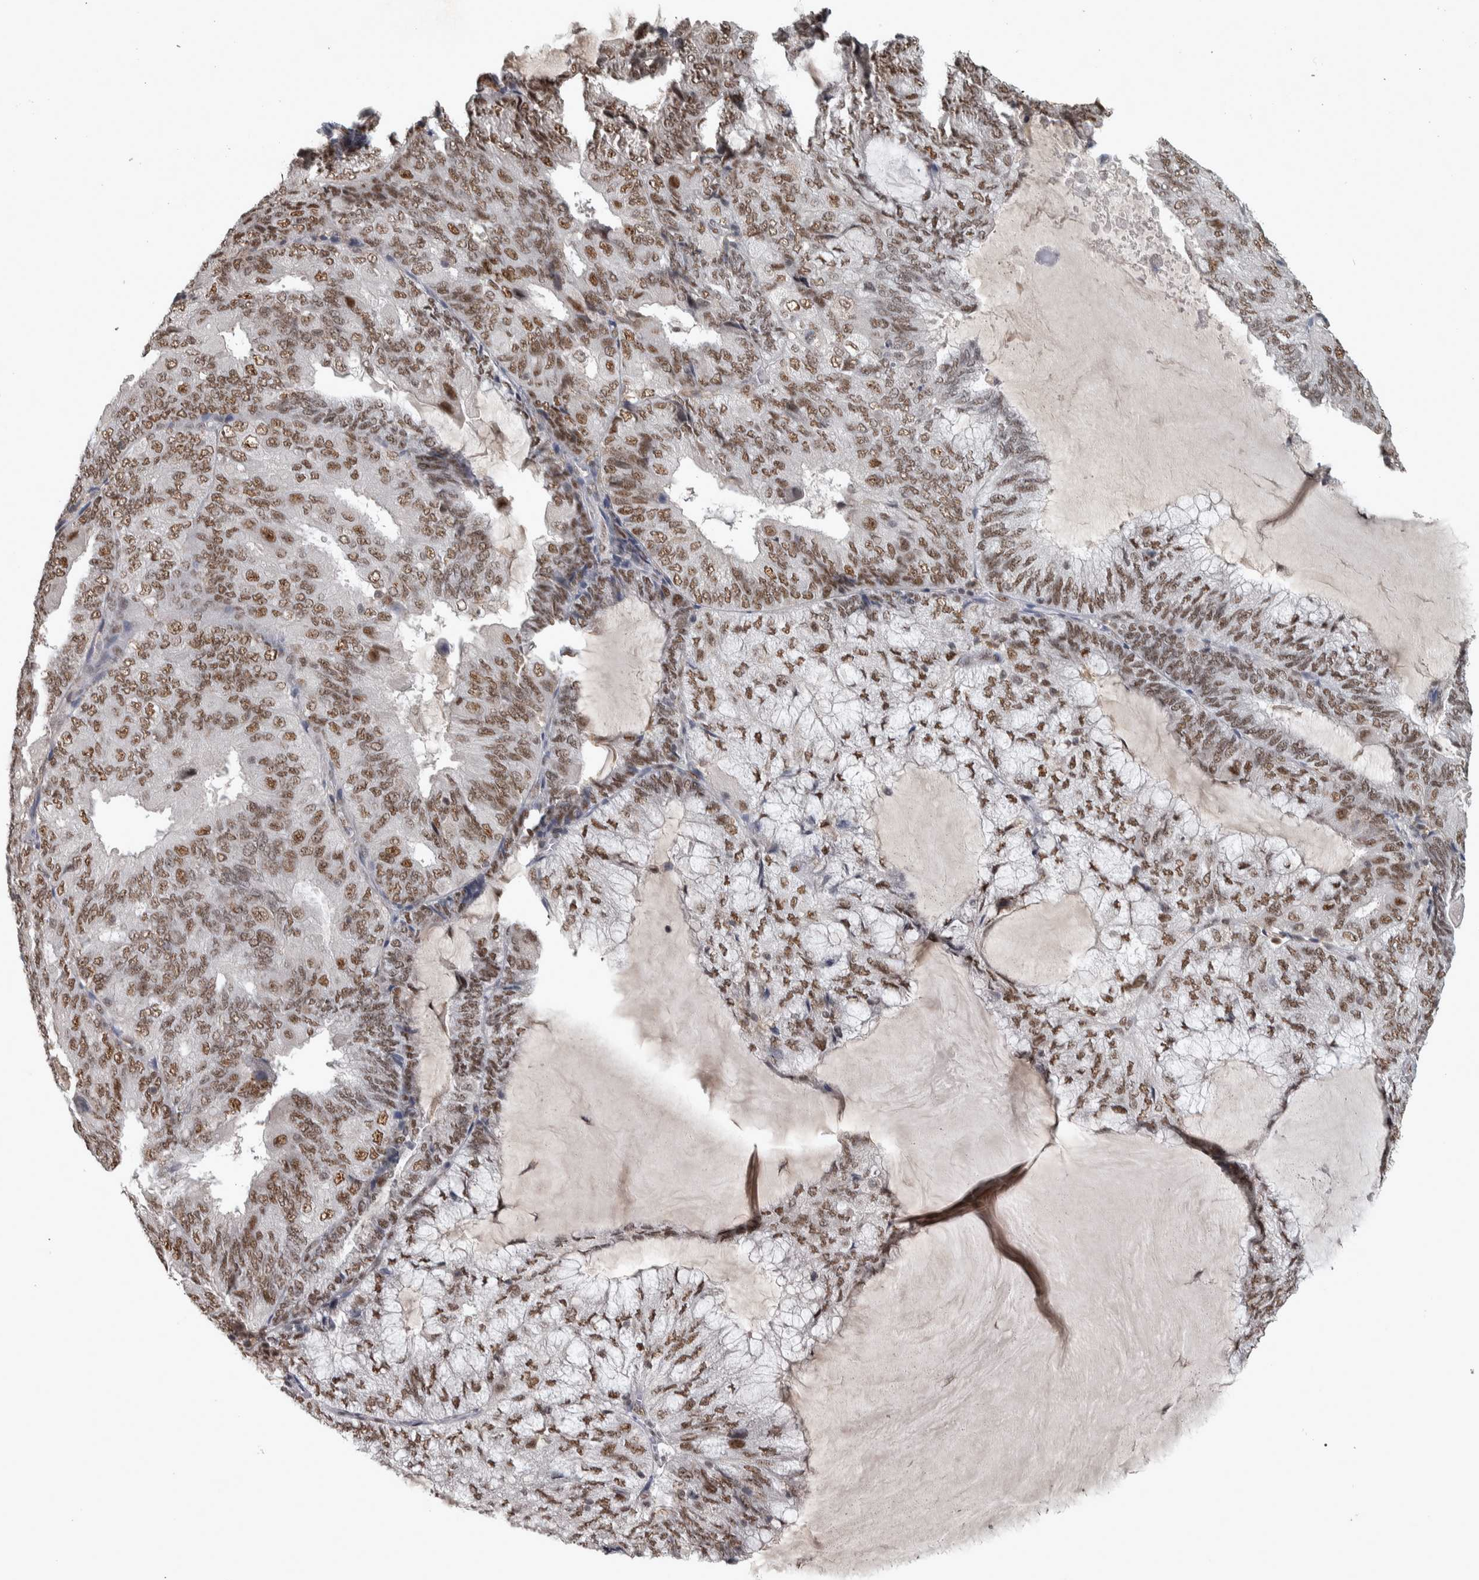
{"staining": {"intensity": "moderate", "quantity": ">75%", "location": "nuclear"}, "tissue": "endometrial cancer", "cell_type": "Tumor cells", "image_type": "cancer", "snomed": [{"axis": "morphology", "description": "Adenocarcinoma, NOS"}, {"axis": "topography", "description": "Endometrium"}], "caption": "Protein expression by immunohistochemistry displays moderate nuclear positivity in about >75% of tumor cells in adenocarcinoma (endometrial).", "gene": "DDX42", "patient": {"sex": "female", "age": 81}}